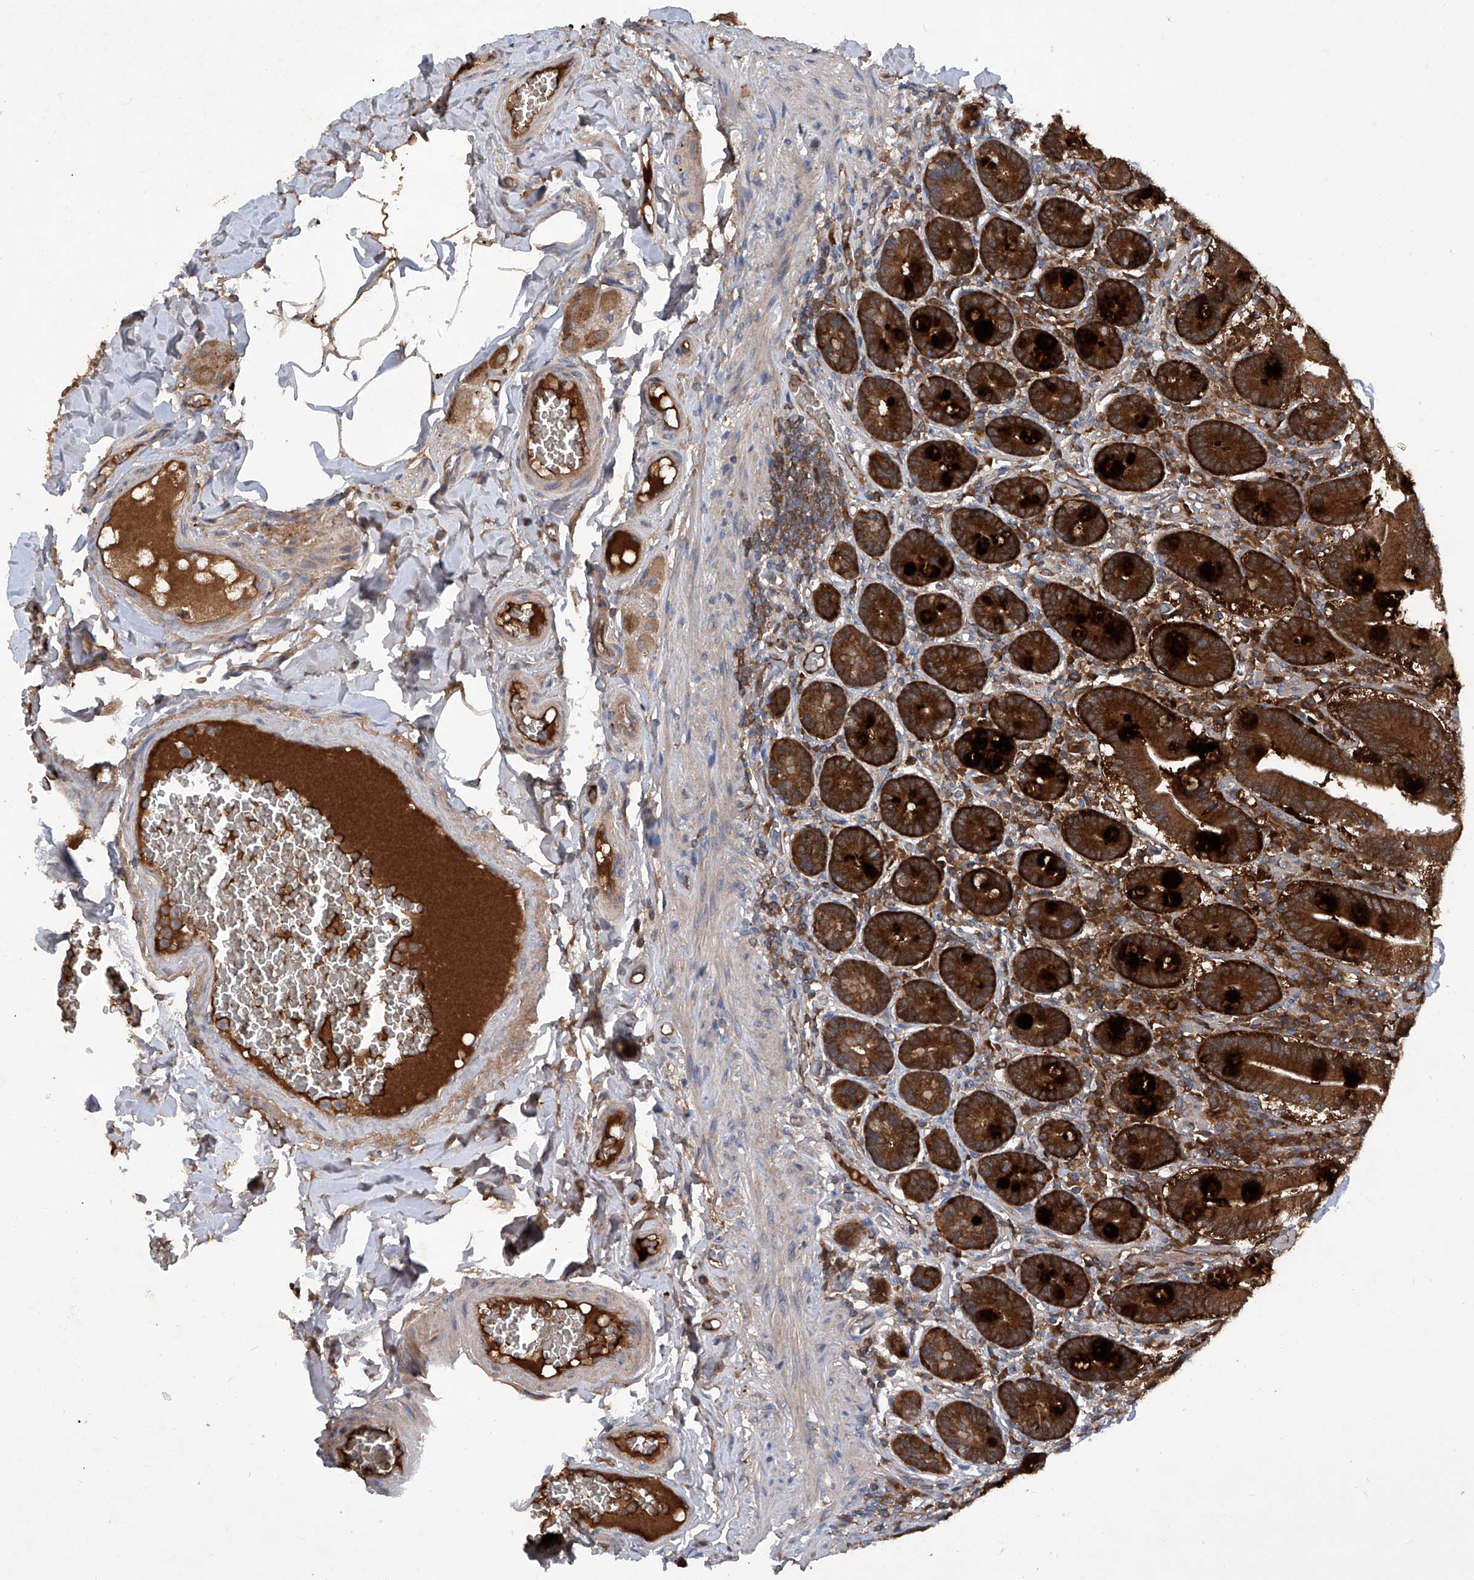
{"staining": {"intensity": "strong", "quantity": ">75%", "location": "cytoplasmic/membranous"}, "tissue": "duodenum", "cell_type": "Glandular cells", "image_type": "normal", "snomed": [{"axis": "morphology", "description": "Normal tissue, NOS"}, {"axis": "topography", "description": "Duodenum"}], "caption": "Benign duodenum was stained to show a protein in brown. There is high levels of strong cytoplasmic/membranous staining in about >75% of glandular cells.", "gene": "ASCC3", "patient": {"sex": "female", "age": 62}}